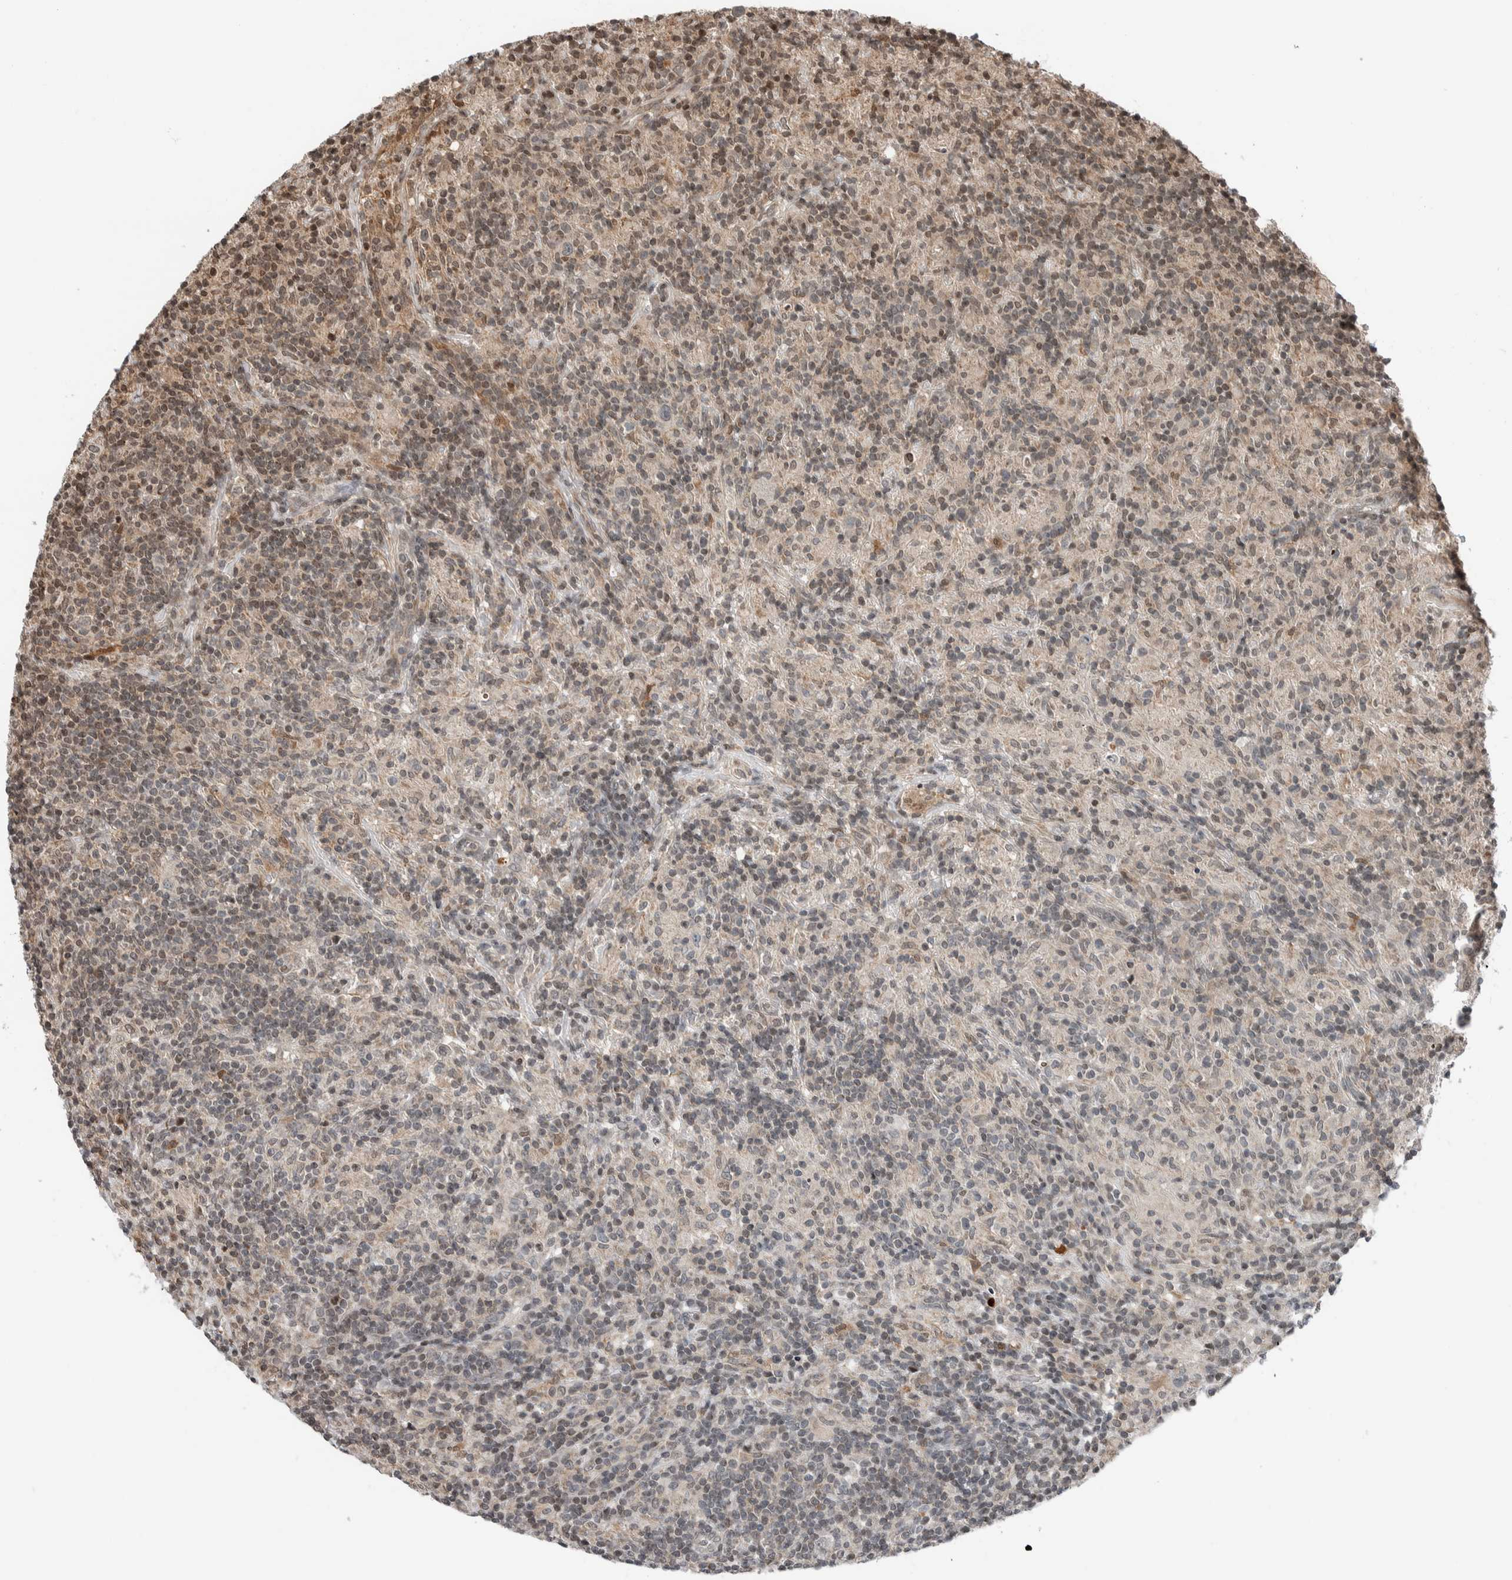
{"staining": {"intensity": "negative", "quantity": "none", "location": "none"}, "tissue": "lymphoma", "cell_type": "Tumor cells", "image_type": "cancer", "snomed": [{"axis": "morphology", "description": "Hodgkin's disease, NOS"}, {"axis": "topography", "description": "Lymph node"}], "caption": "This is an immunohistochemistry histopathology image of lymphoma. There is no positivity in tumor cells.", "gene": "NPLOC4", "patient": {"sex": "male", "age": 70}}